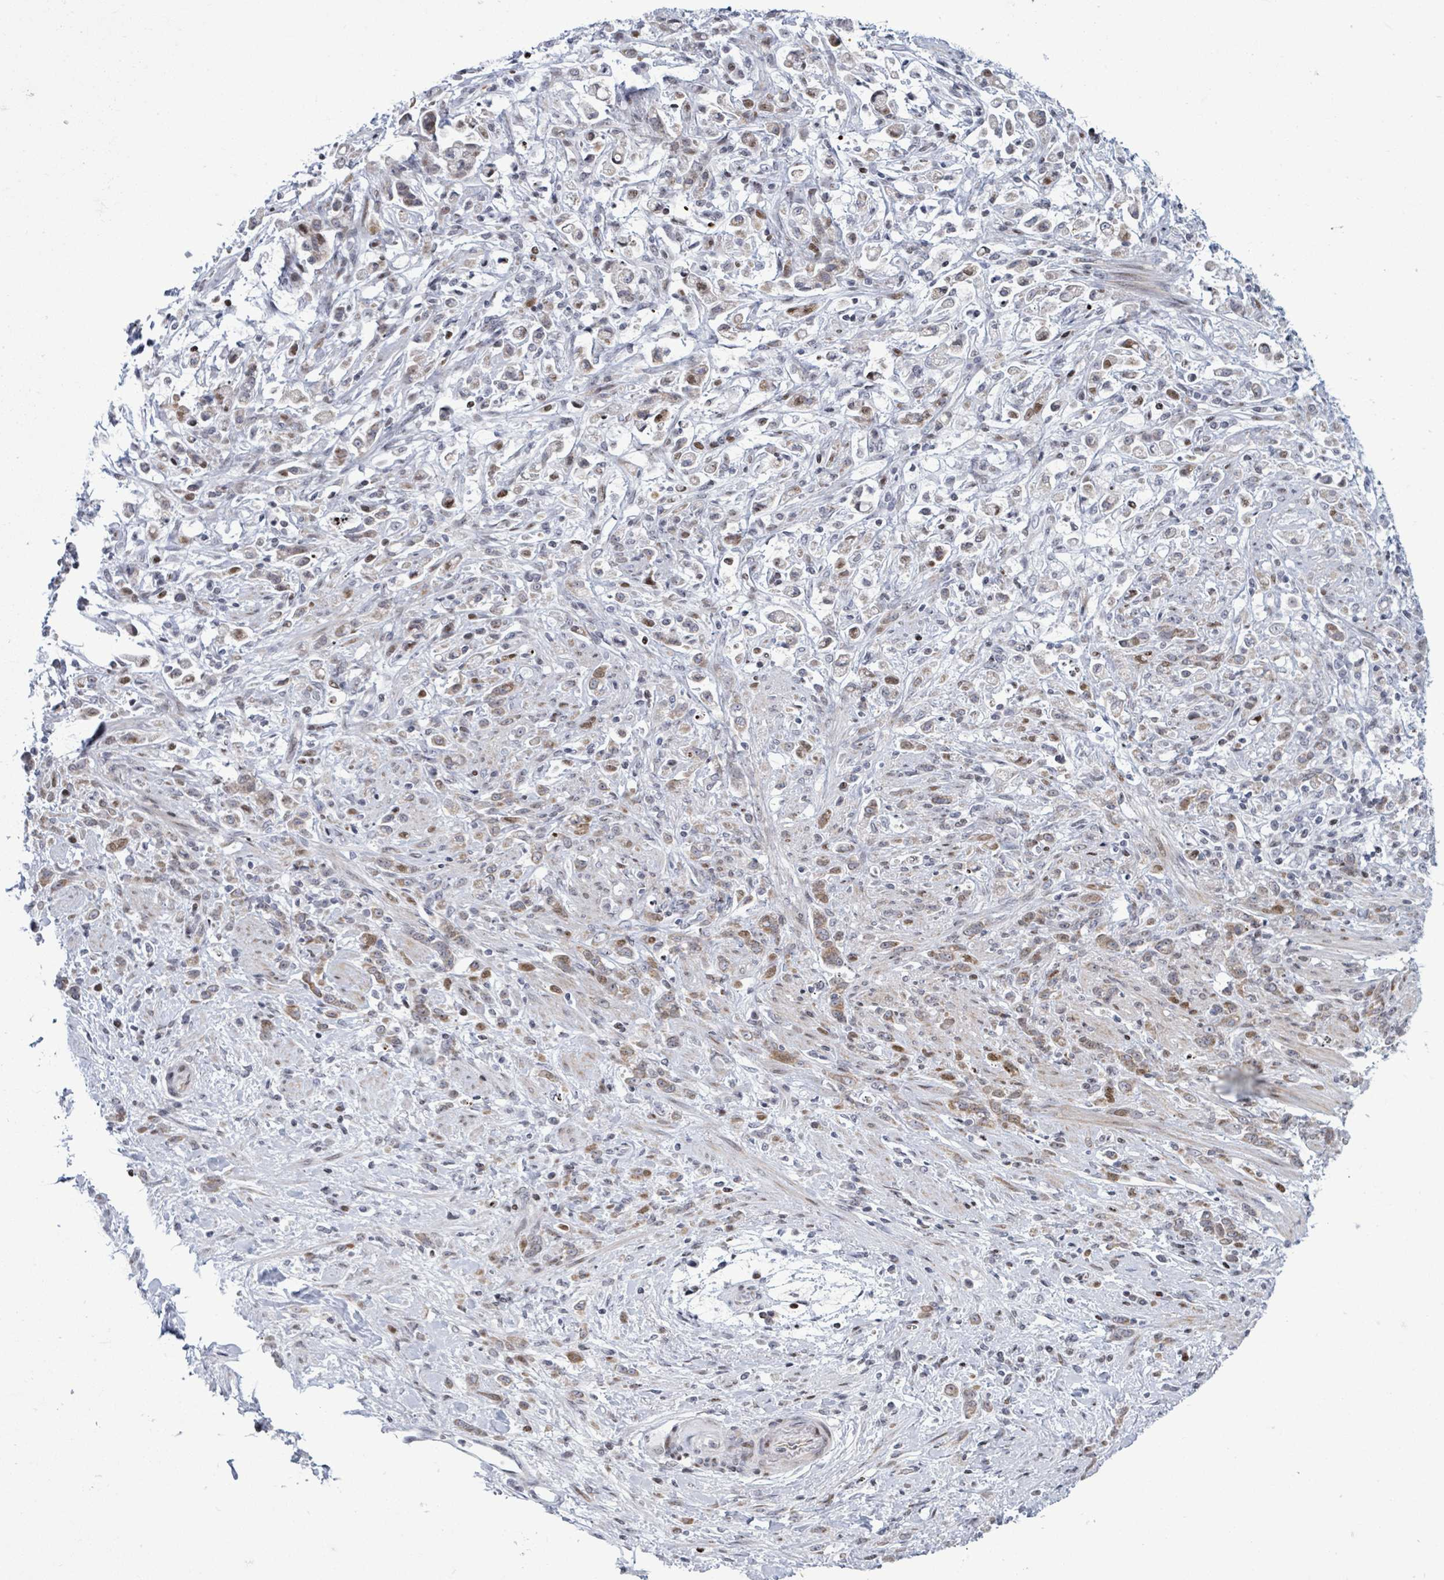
{"staining": {"intensity": "moderate", "quantity": "25%-75%", "location": "cytoplasmic/membranous"}, "tissue": "stomach cancer", "cell_type": "Tumor cells", "image_type": "cancer", "snomed": [{"axis": "morphology", "description": "Adenocarcinoma, NOS"}, {"axis": "topography", "description": "Stomach"}], "caption": "The photomicrograph exhibits a brown stain indicating the presence of a protein in the cytoplasmic/membranous of tumor cells in stomach adenocarcinoma.", "gene": "FNDC4", "patient": {"sex": "female", "age": 60}}